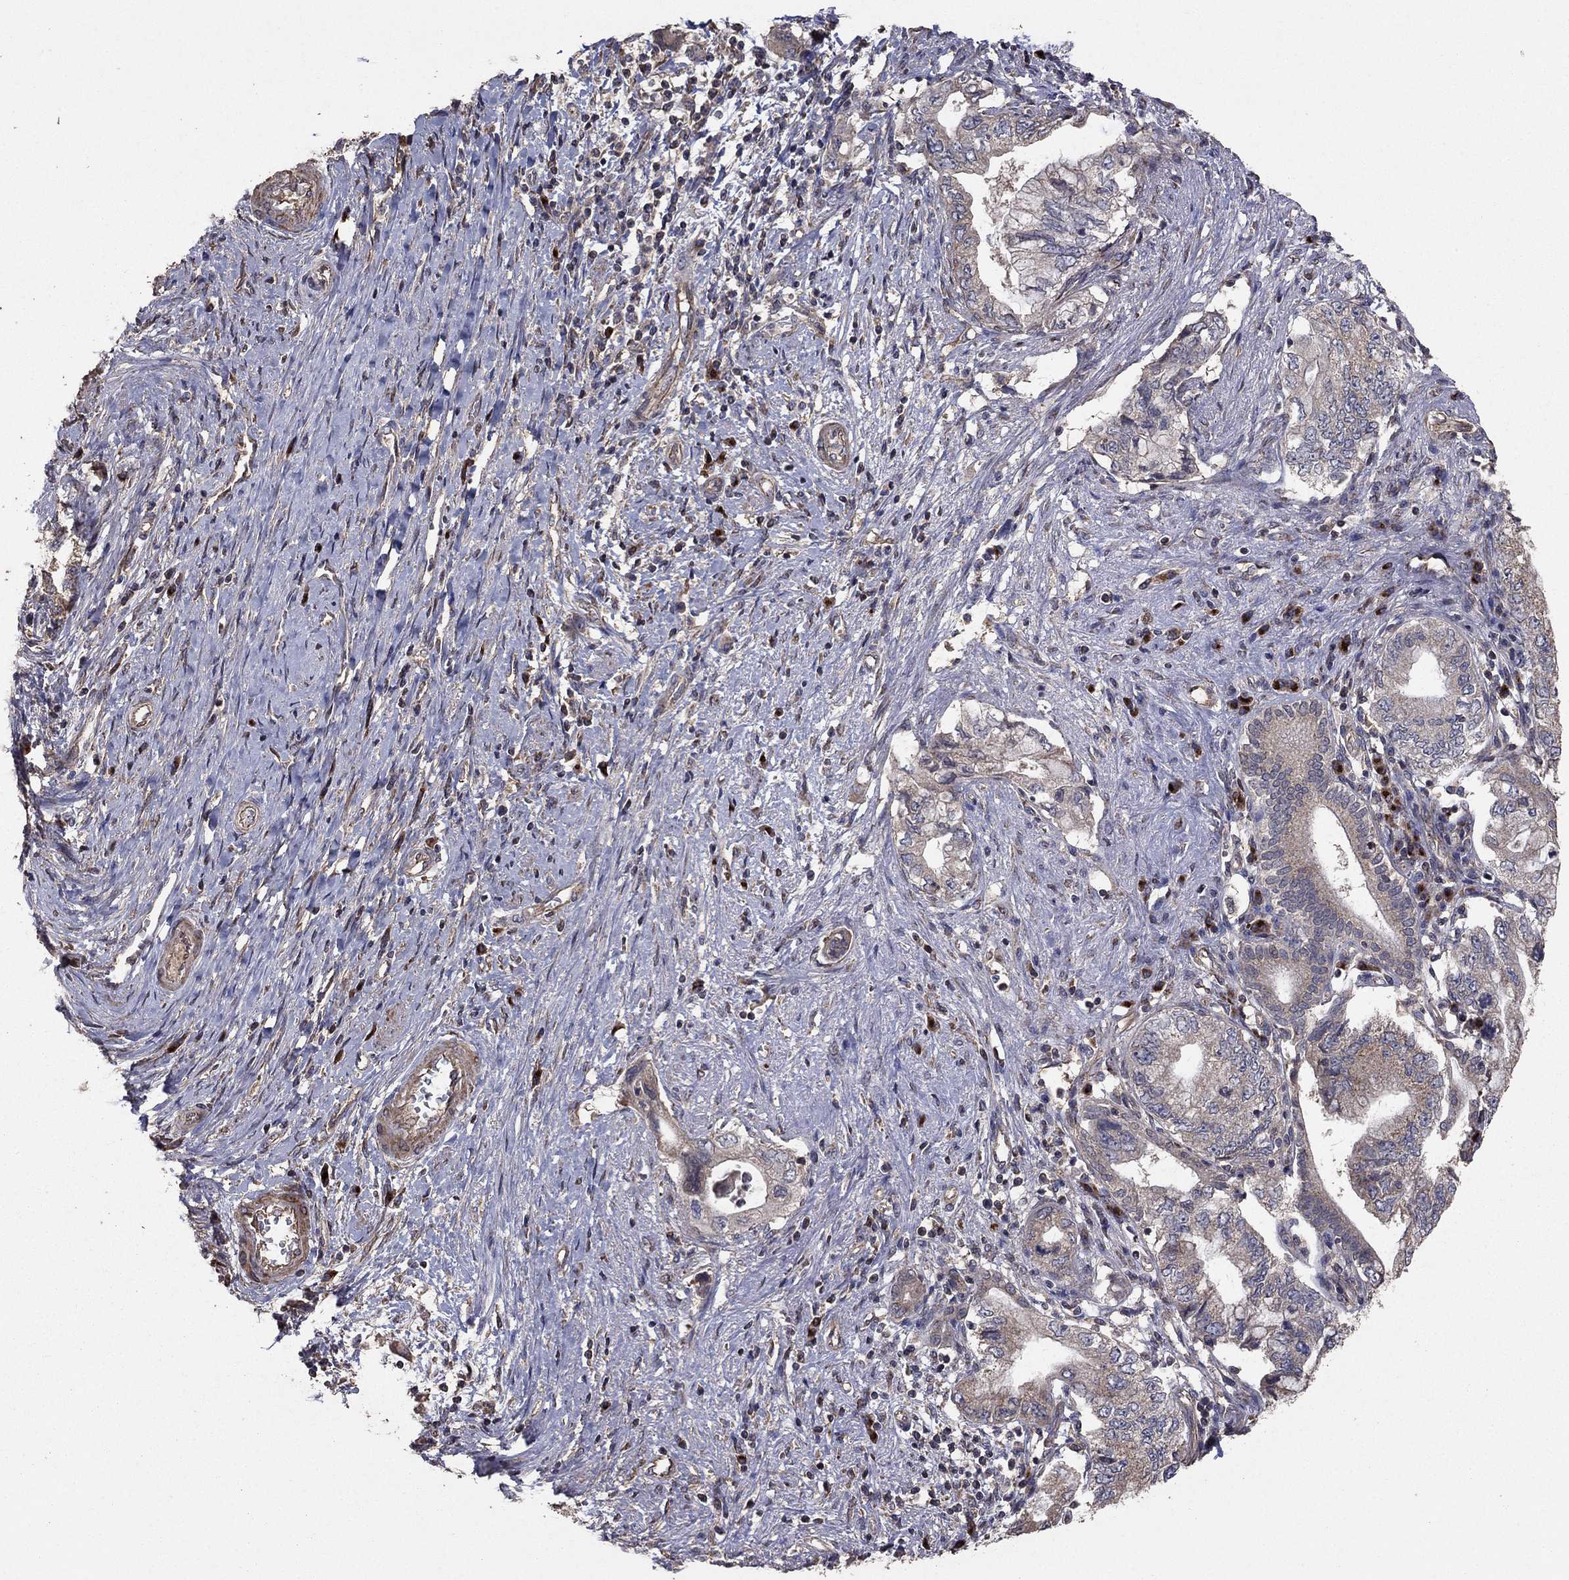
{"staining": {"intensity": "negative", "quantity": "none", "location": "none"}, "tissue": "pancreatic cancer", "cell_type": "Tumor cells", "image_type": "cancer", "snomed": [{"axis": "morphology", "description": "Adenocarcinoma, NOS"}, {"axis": "topography", "description": "Pancreas"}], "caption": "This micrograph is of adenocarcinoma (pancreatic) stained with IHC to label a protein in brown with the nuclei are counter-stained blue. There is no expression in tumor cells.", "gene": "FLT4", "patient": {"sex": "female", "age": 73}}